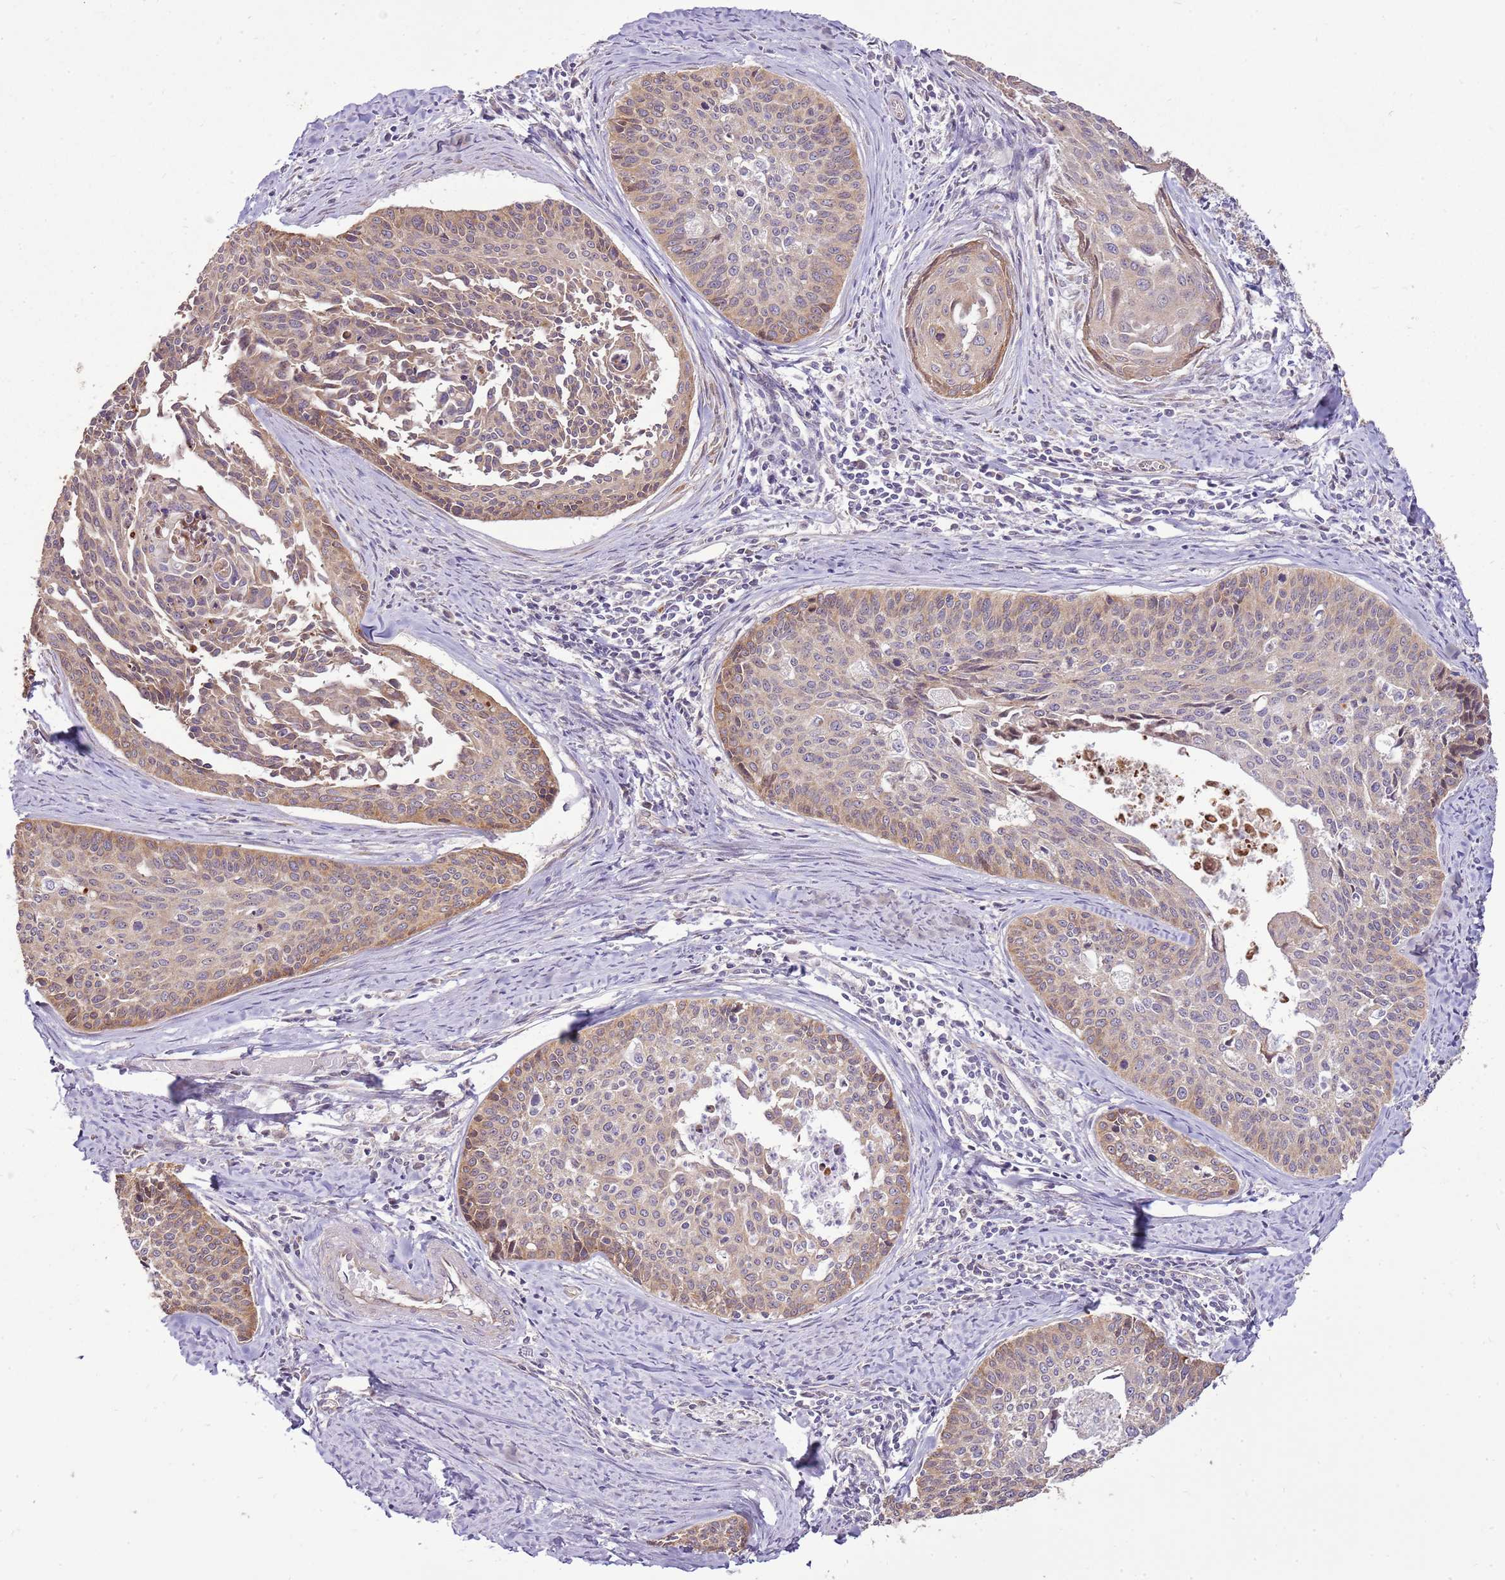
{"staining": {"intensity": "moderate", "quantity": ">75%", "location": "cytoplasmic/membranous"}, "tissue": "cervical cancer", "cell_type": "Tumor cells", "image_type": "cancer", "snomed": [{"axis": "morphology", "description": "Squamous cell carcinoma, NOS"}, {"axis": "topography", "description": "Cervix"}], "caption": "Protein expression by immunohistochemistry reveals moderate cytoplasmic/membranous positivity in approximately >75% of tumor cells in cervical squamous cell carcinoma. The protein is shown in brown color, while the nuclei are stained blue.", "gene": "UGGT2", "patient": {"sex": "female", "age": 55}}